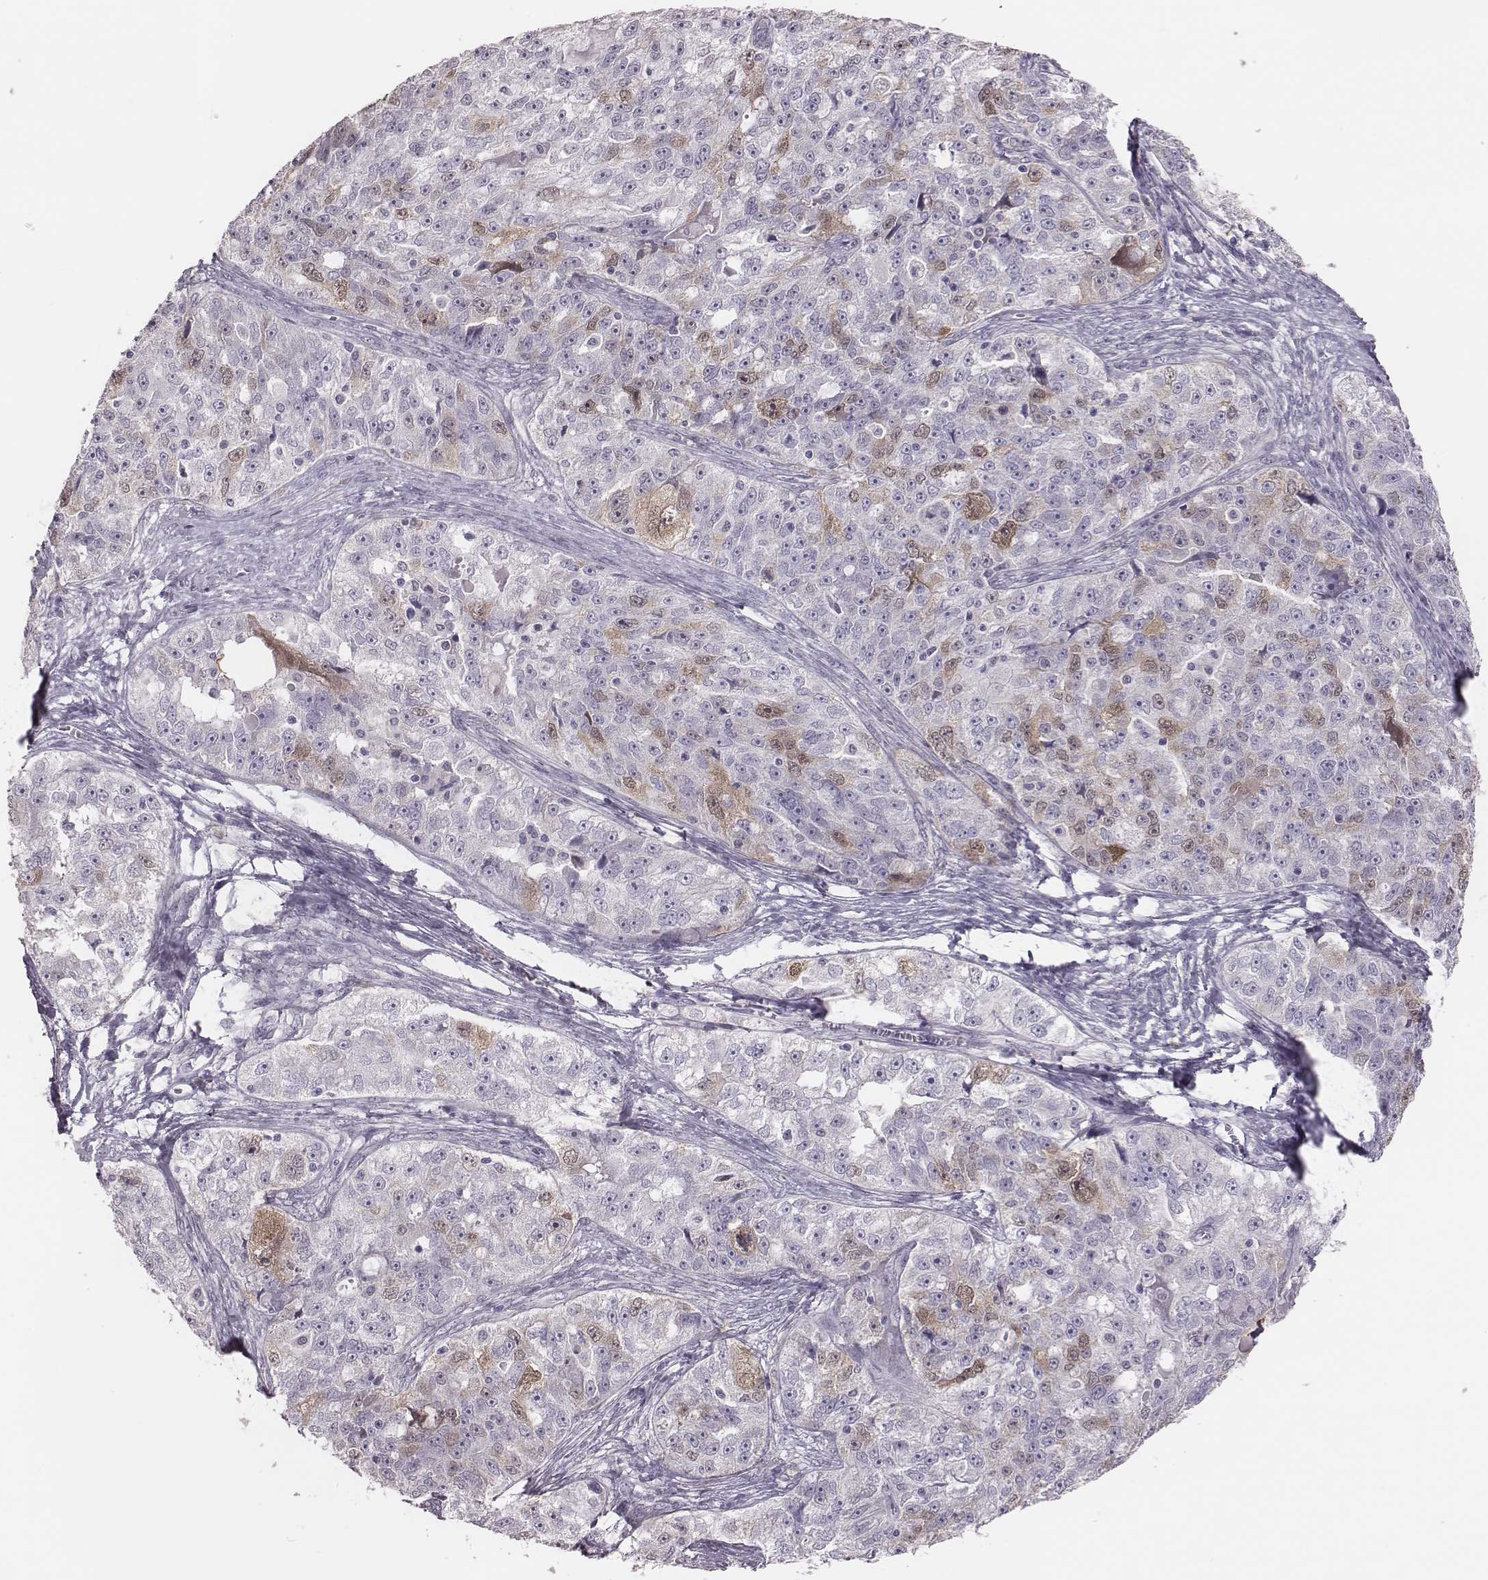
{"staining": {"intensity": "moderate", "quantity": "<25%", "location": "cytoplasmic/membranous,nuclear"}, "tissue": "ovarian cancer", "cell_type": "Tumor cells", "image_type": "cancer", "snomed": [{"axis": "morphology", "description": "Cystadenocarcinoma, serous, NOS"}, {"axis": "topography", "description": "Ovary"}], "caption": "Human ovarian cancer stained with a brown dye demonstrates moderate cytoplasmic/membranous and nuclear positive staining in approximately <25% of tumor cells.", "gene": "PBK", "patient": {"sex": "female", "age": 51}}